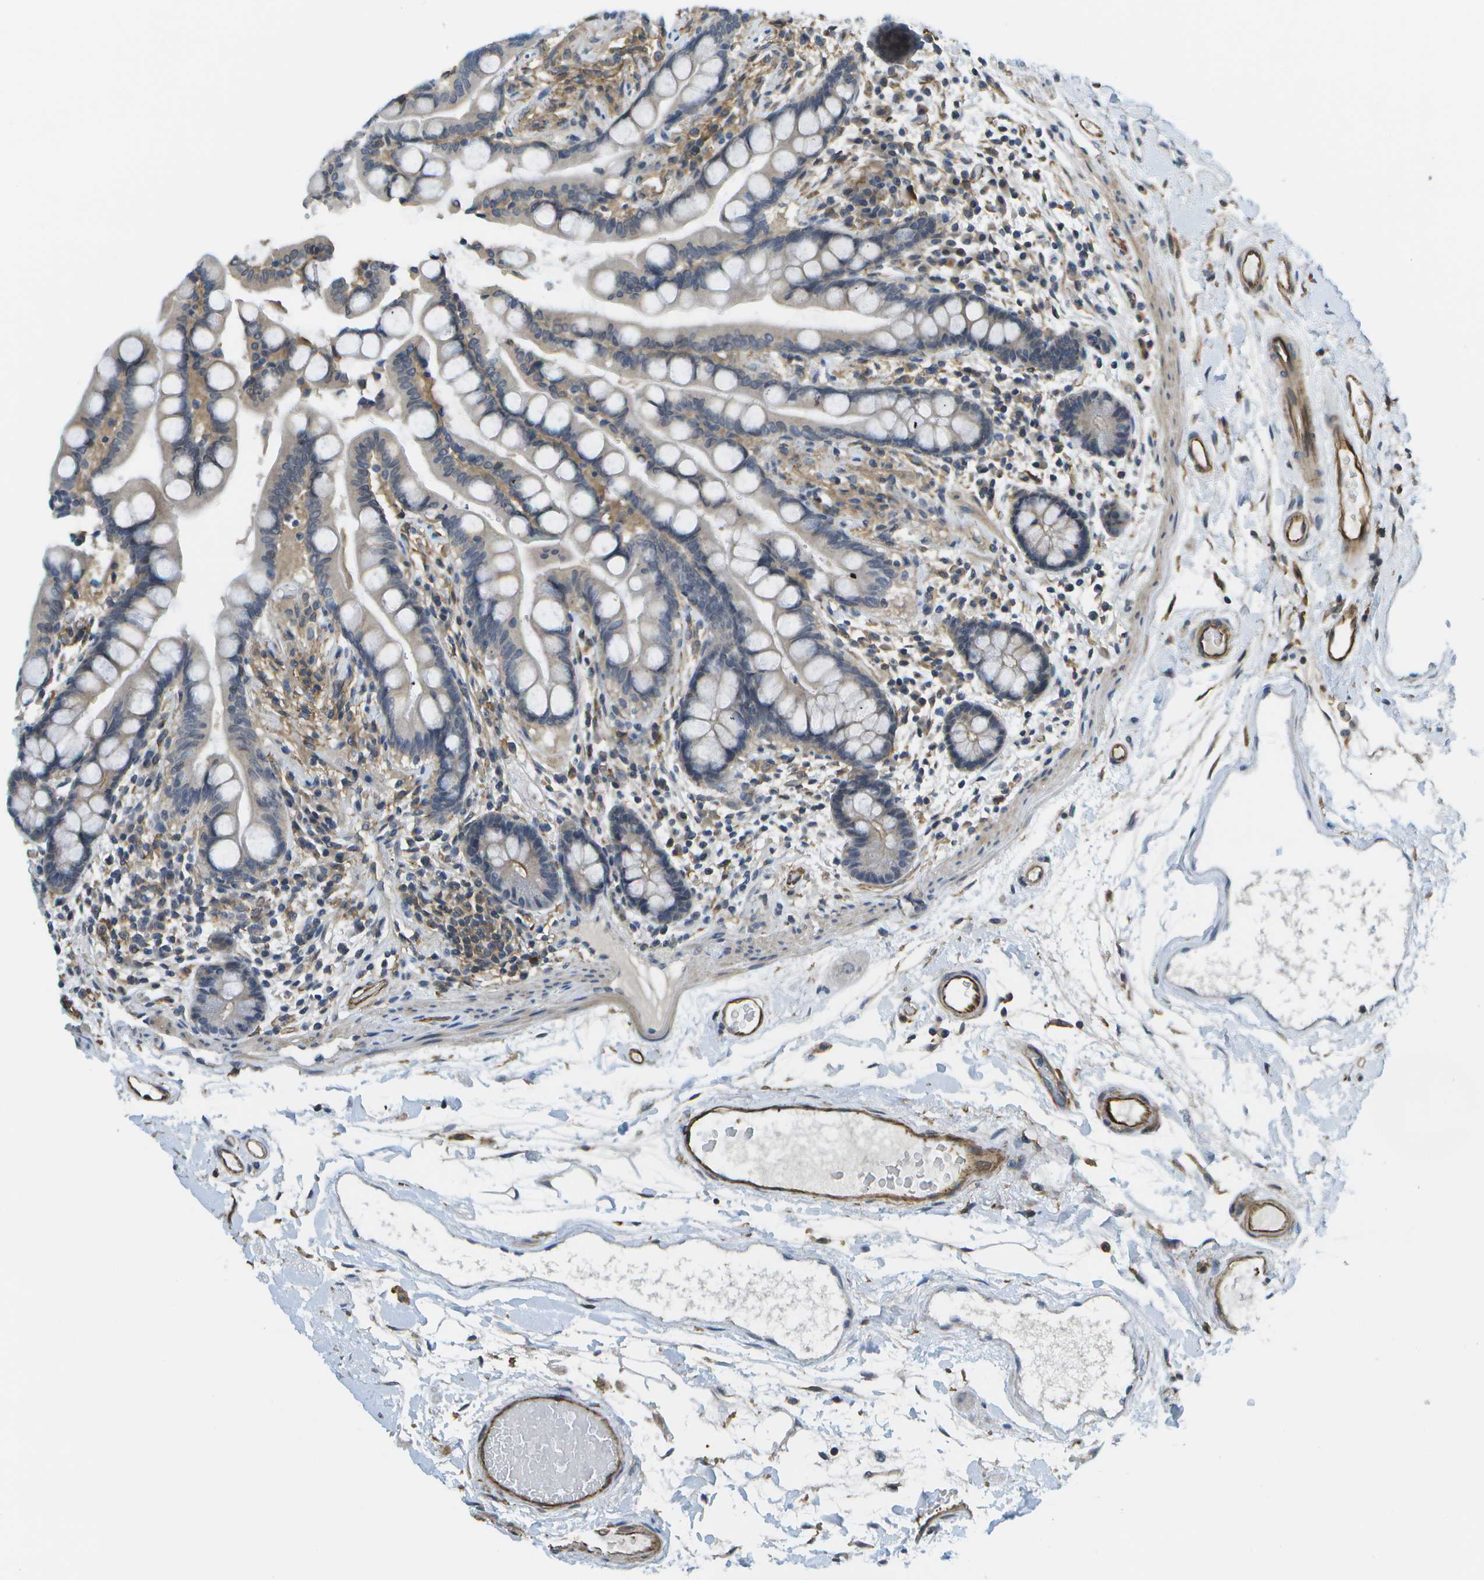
{"staining": {"intensity": "strong", "quantity": "25%-75%", "location": "cytoplasmic/membranous"}, "tissue": "colon", "cell_type": "Endothelial cells", "image_type": "normal", "snomed": [{"axis": "morphology", "description": "Normal tissue, NOS"}, {"axis": "topography", "description": "Colon"}], "caption": "This histopathology image shows immunohistochemistry (IHC) staining of benign human colon, with high strong cytoplasmic/membranous staining in about 25%-75% of endothelial cells.", "gene": "KIAA0040", "patient": {"sex": "male", "age": 73}}